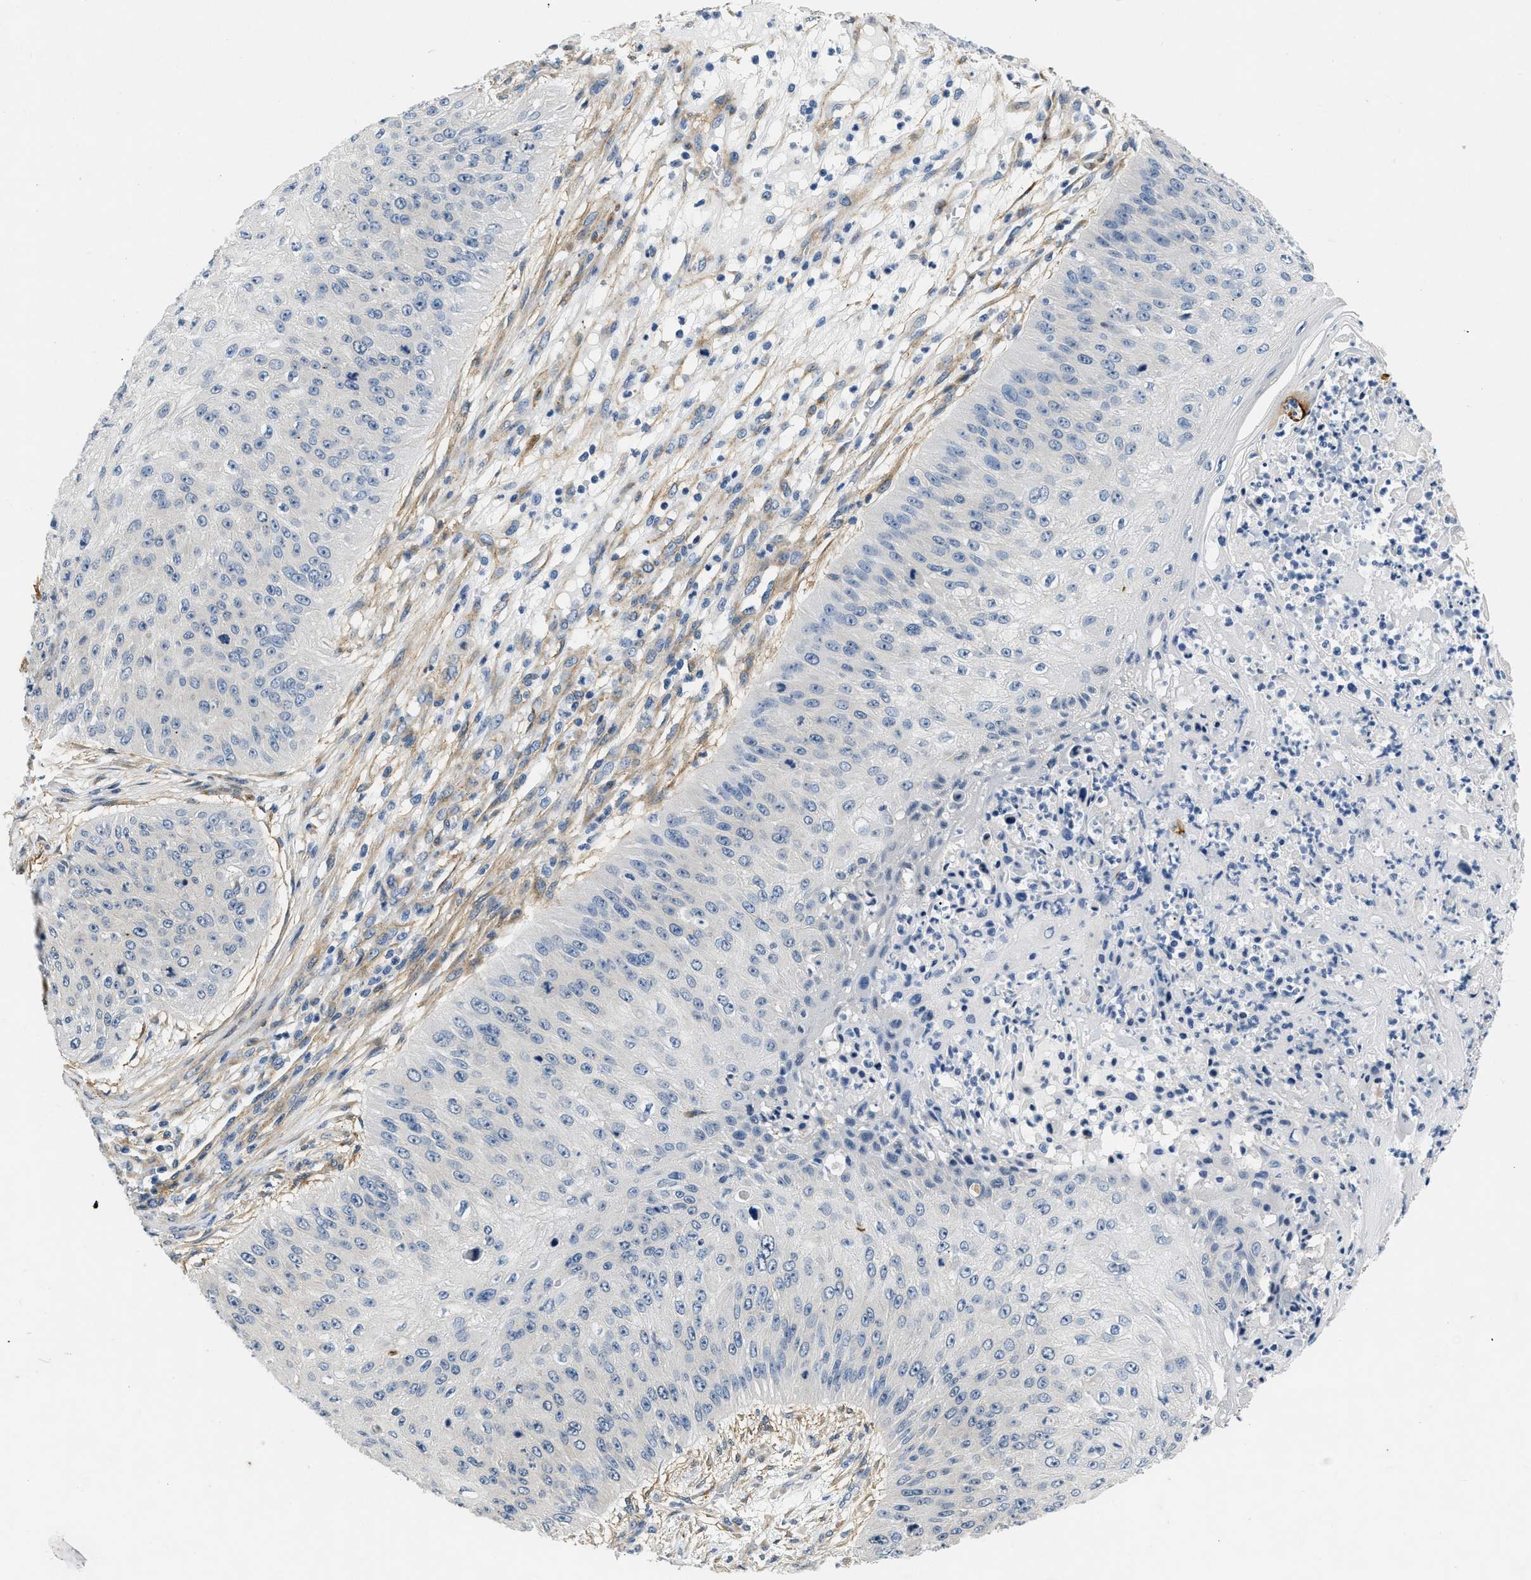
{"staining": {"intensity": "negative", "quantity": "none", "location": "none"}, "tissue": "skin cancer", "cell_type": "Tumor cells", "image_type": "cancer", "snomed": [{"axis": "morphology", "description": "Squamous cell carcinoma, NOS"}, {"axis": "topography", "description": "Skin"}], "caption": "Immunohistochemistry photomicrograph of skin cancer stained for a protein (brown), which displays no staining in tumor cells.", "gene": "PDGFRA", "patient": {"sex": "female", "age": 80}}